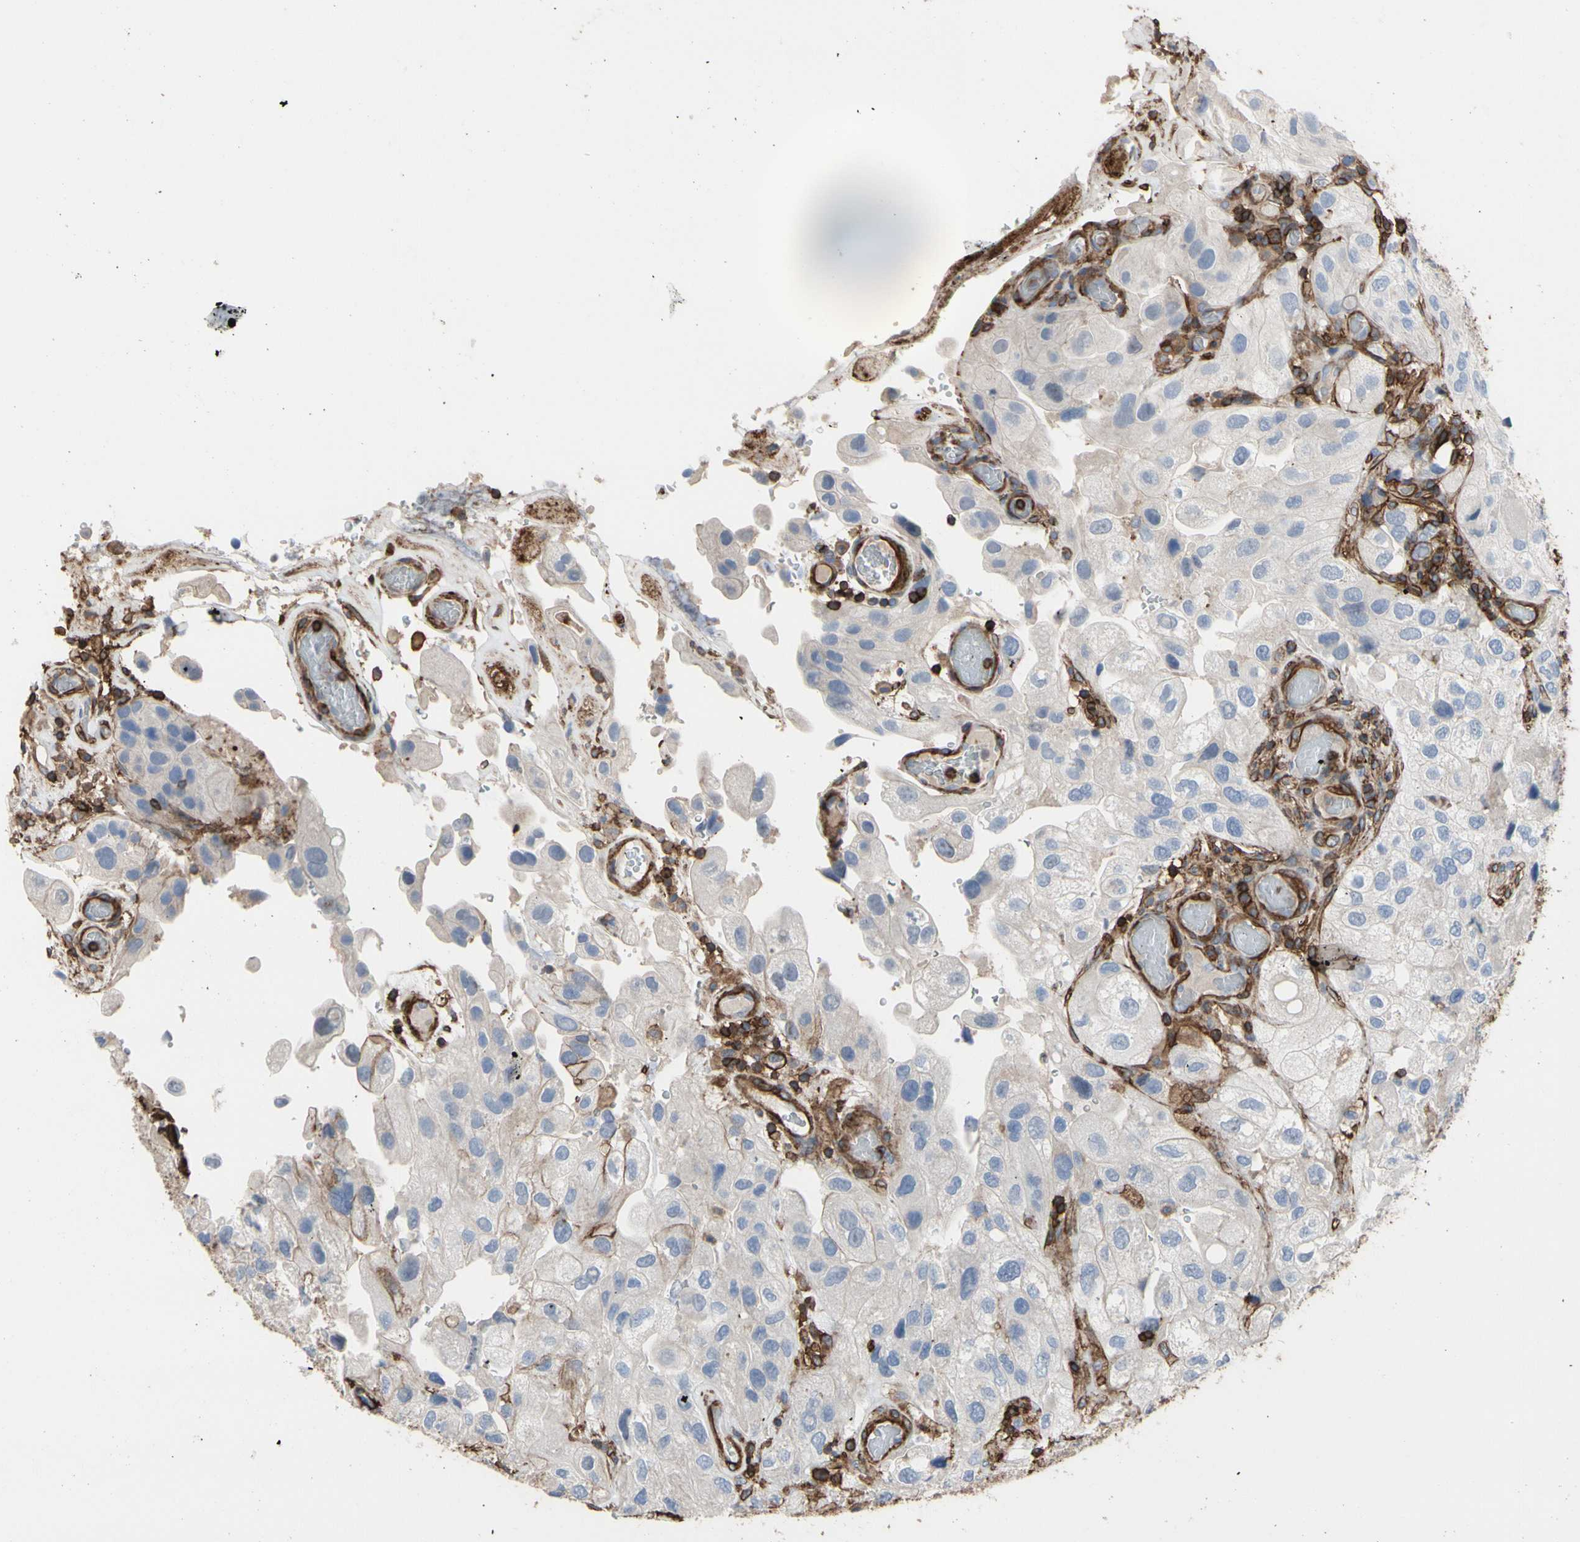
{"staining": {"intensity": "weak", "quantity": ">75%", "location": "cytoplasmic/membranous"}, "tissue": "urothelial cancer", "cell_type": "Tumor cells", "image_type": "cancer", "snomed": [{"axis": "morphology", "description": "Urothelial carcinoma, High grade"}, {"axis": "topography", "description": "Urinary bladder"}], "caption": "Human high-grade urothelial carcinoma stained with a brown dye demonstrates weak cytoplasmic/membranous positive positivity in approximately >75% of tumor cells.", "gene": "ANXA6", "patient": {"sex": "female", "age": 64}}